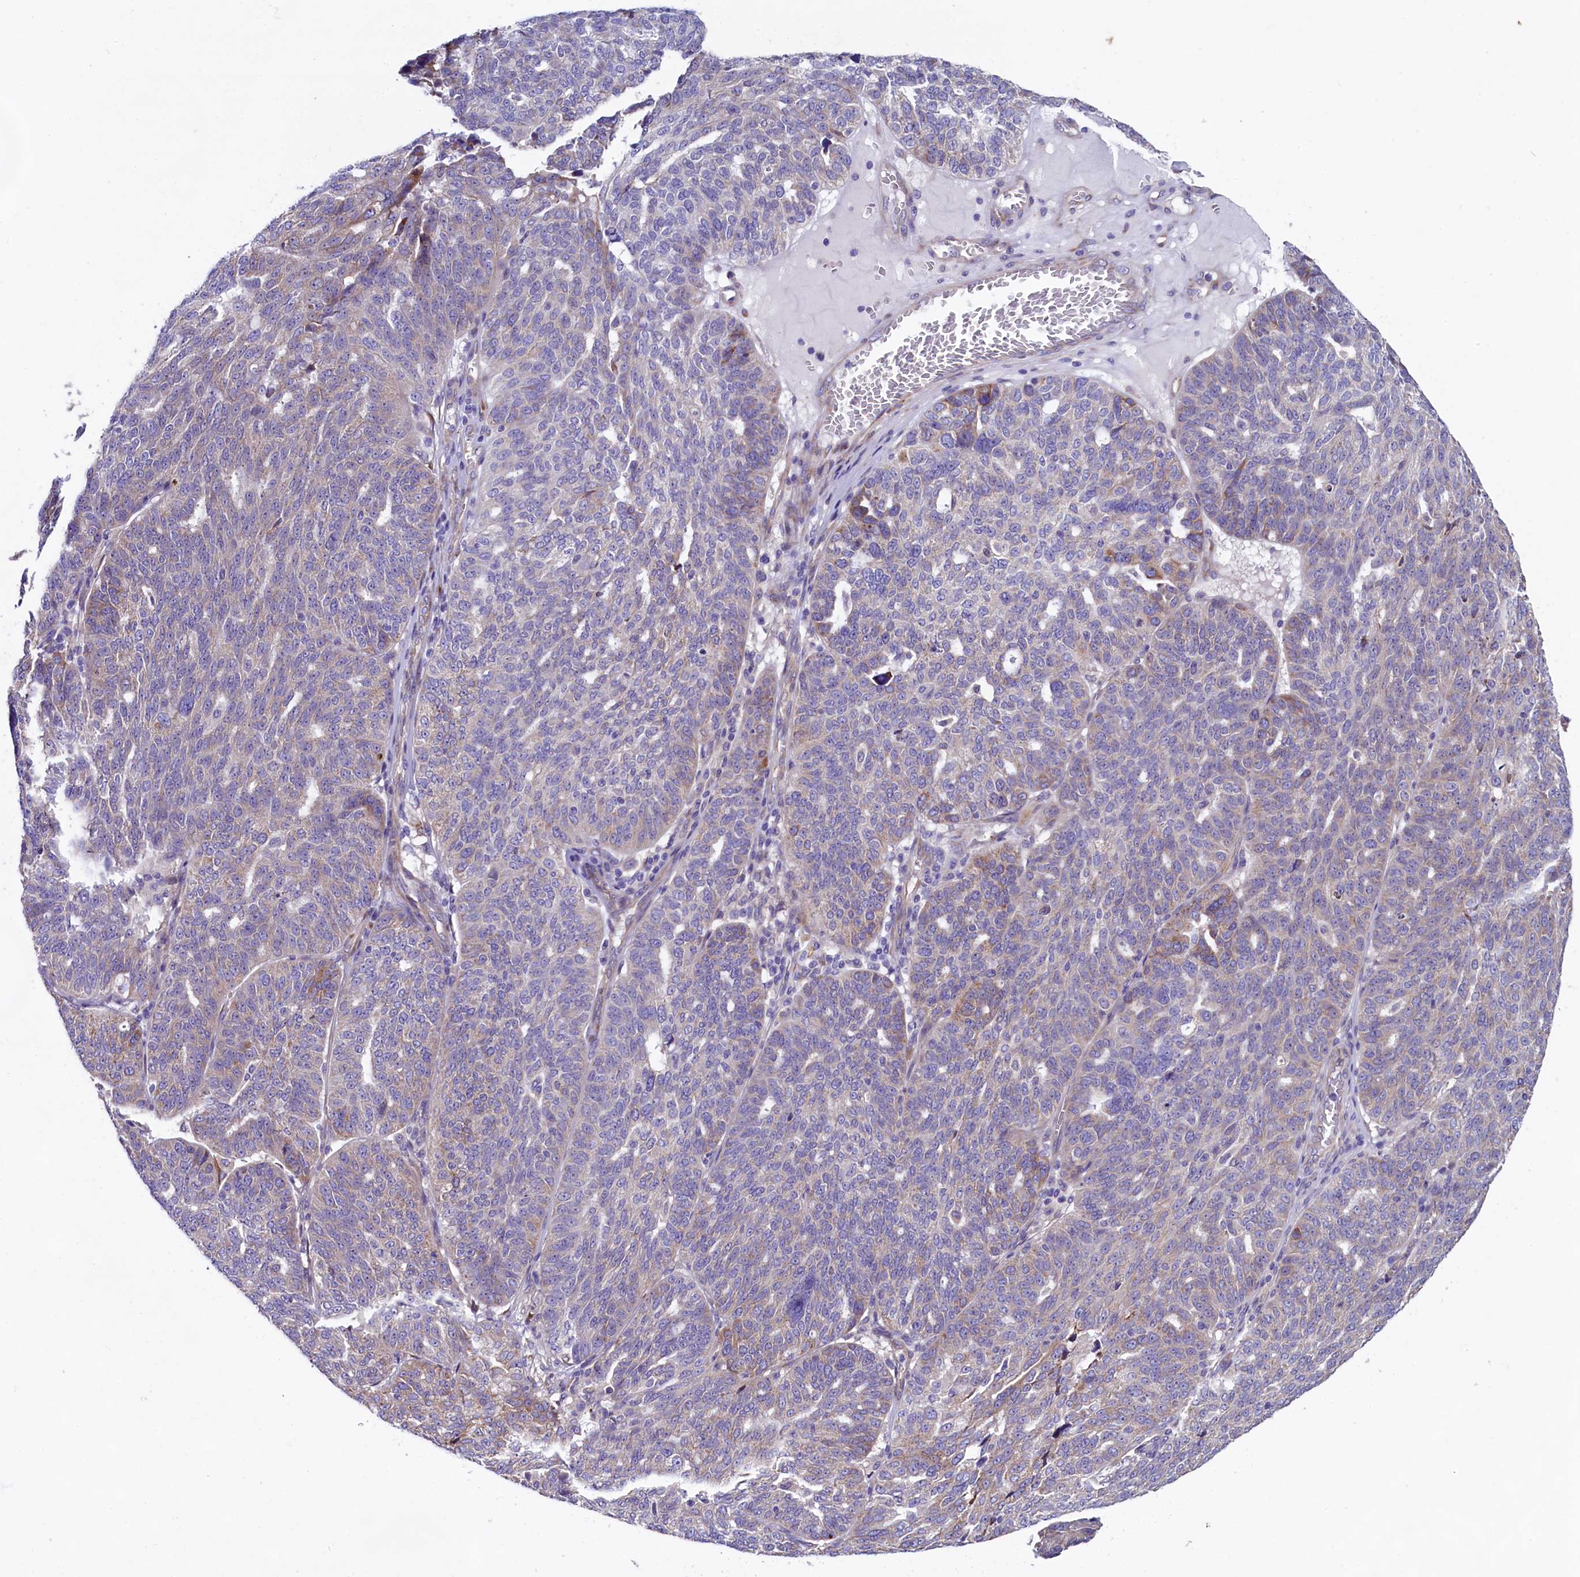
{"staining": {"intensity": "weak", "quantity": "<25%", "location": "cytoplasmic/membranous"}, "tissue": "ovarian cancer", "cell_type": "Tumor cells", "image_type": "cancer", "snomed": [{"axis": "morphology", "description": "Cystadenocarcinoma, serous, NOS"}, {"axis": "topography", "description": "Ovary"}], "caption": "The micrograph displays no staining of tumor cells in ovarian serous cystadenocarcinoma.", "gene": "GPR108", "patient": {"sex": "female", "age": 59}}